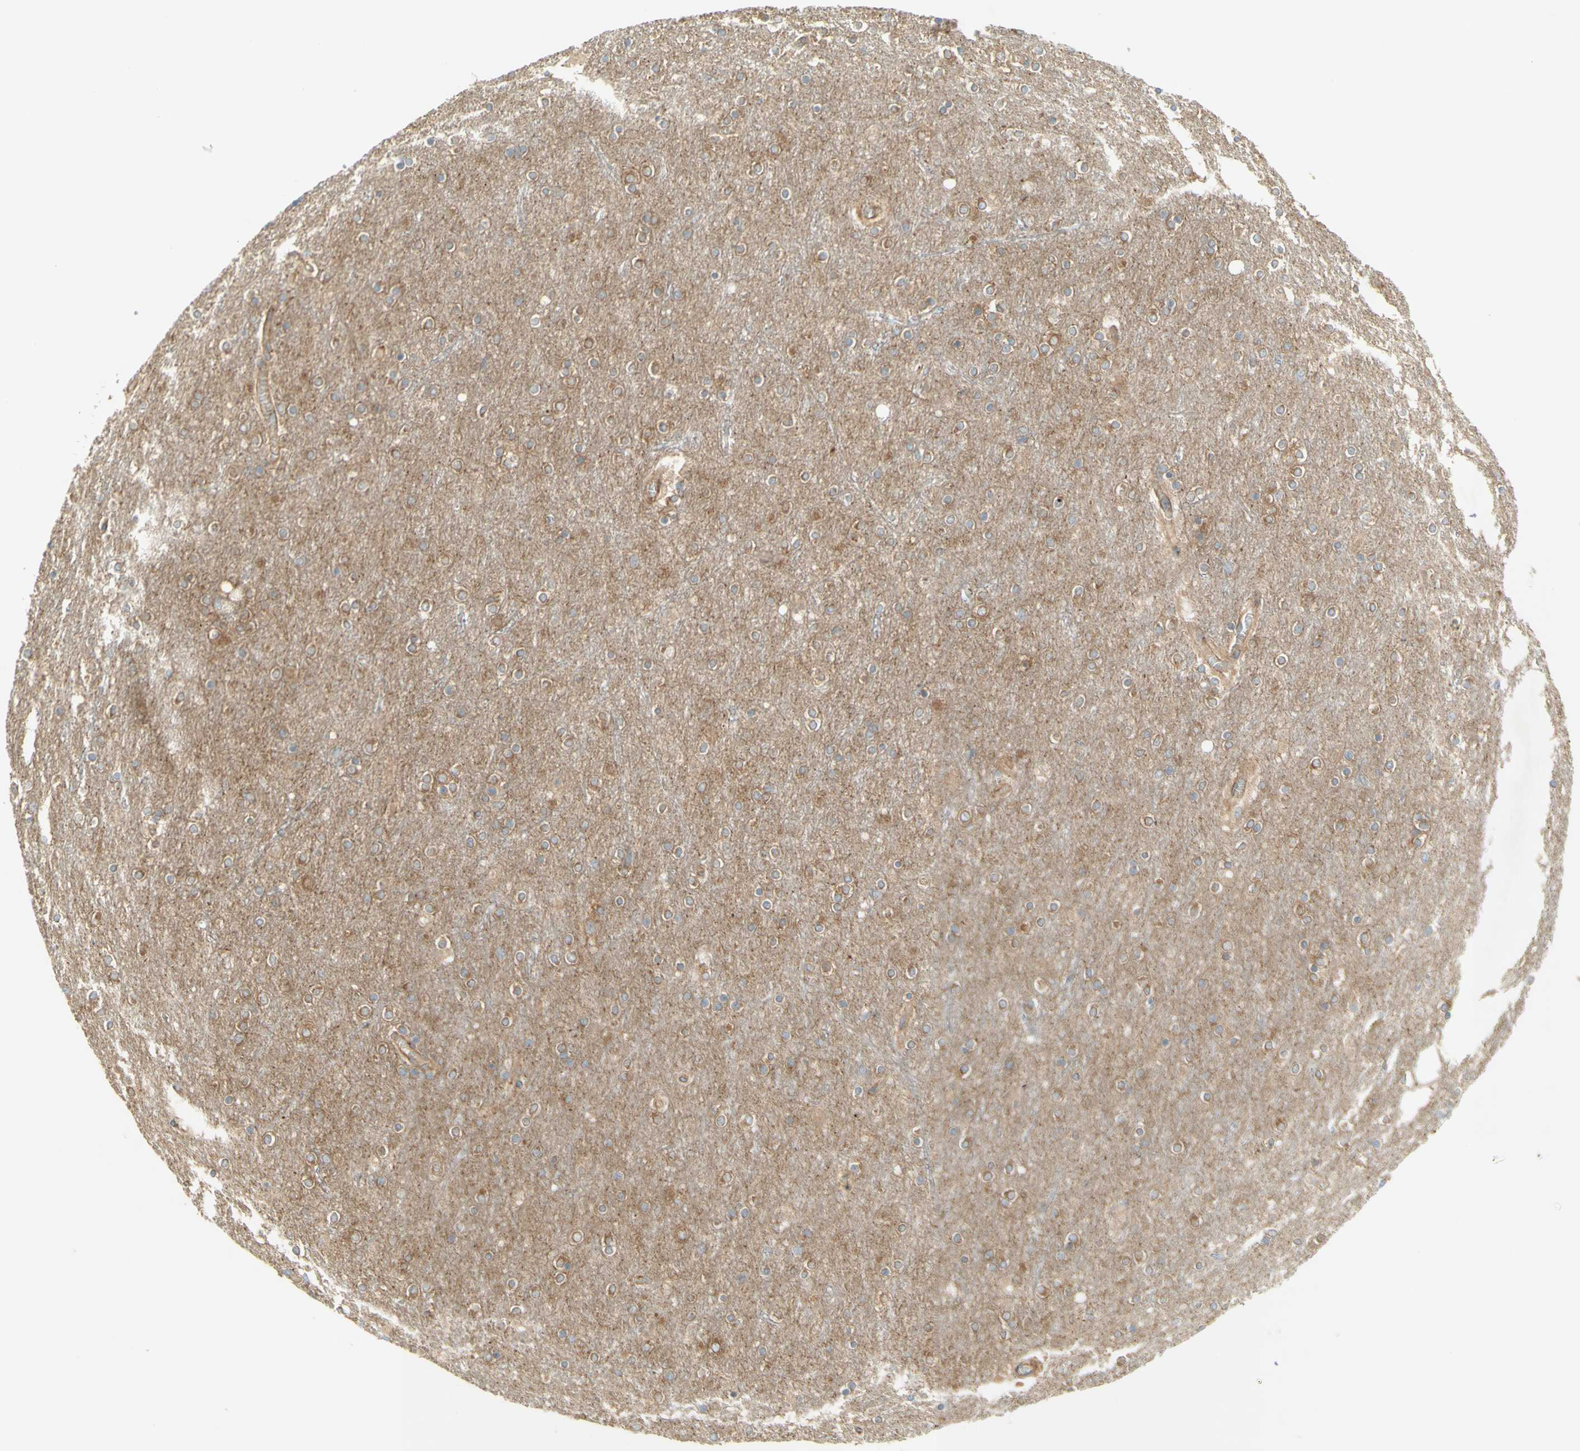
{"staining": {"intensity": "moderate", "quantity": ">75%", "location": "cytoplasmic/membranous"}, "tissue": "cerebral cortex", "cell_type": "Endothelial cells", "image_type": "normal", "snomed": [{"axis": "morphology", "description": "Normal tissue, NOS"}, {"axis": "topography", "description": "Cerebral cortex"}], "caption": "Immunohistochemical staining of unremarkable cerebral cortex displays moderate cytoplasmic/membranous protein expression in approximately >75% of endothelial cells.", "gene": "DYNC1H1", "patient": {"sex": "female", "age": 54}}